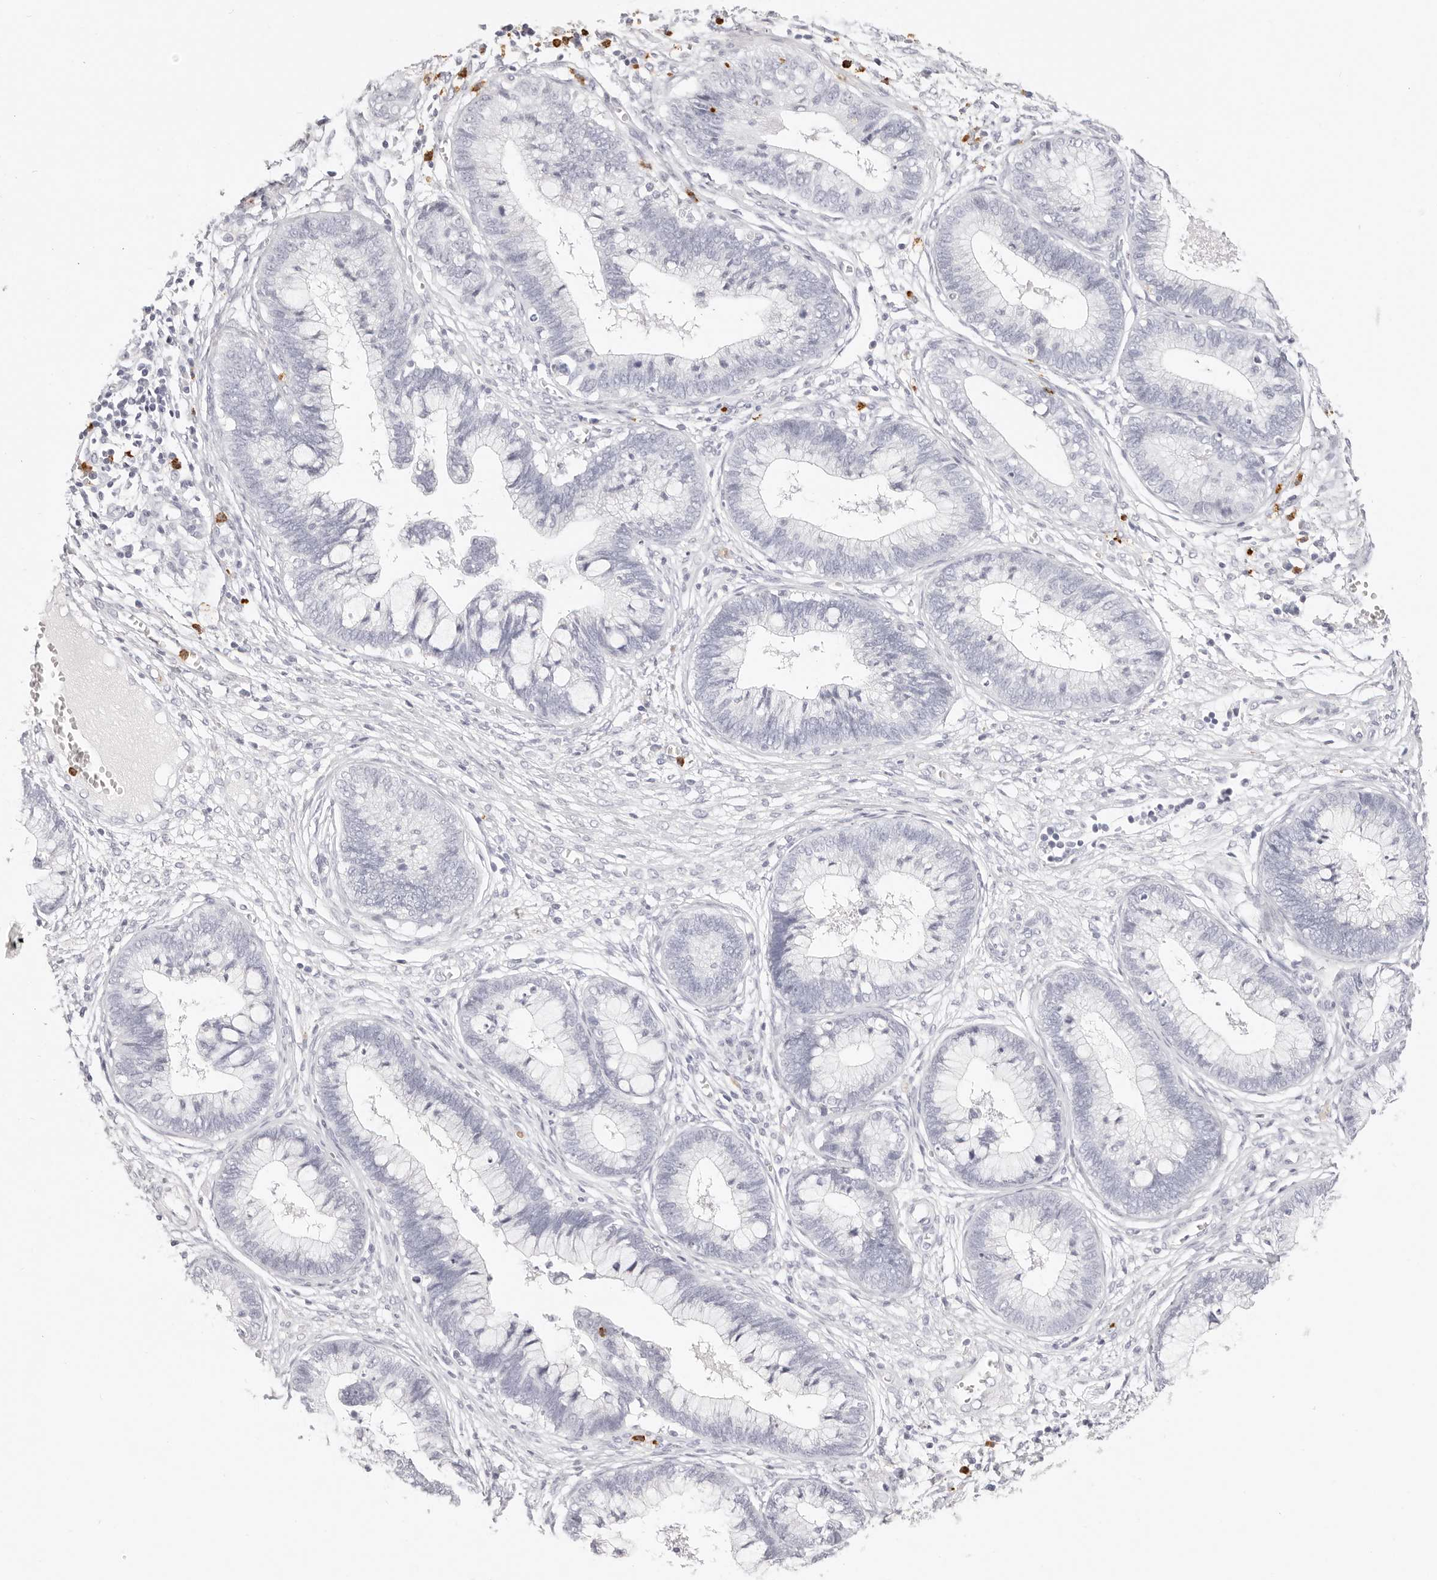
{"staining": {"intensity": "negative", "quantity": "none", "location": "none"}, "tissue": "cervical cancer", "cell_type": "Tumor cells", "image_type": "cancer", "snomed": [{"axis": "morphology", "description": "Adenocarcinoma, NOS"}, {"axis": "topography", "description": "Cervix"}], "caption": "Adenocarcinoma (cervical) stained for a protein using IHC shows no positivity tumor cells.", "gene": "CAMP", "patient": {"sex": "female", "age": 44}}